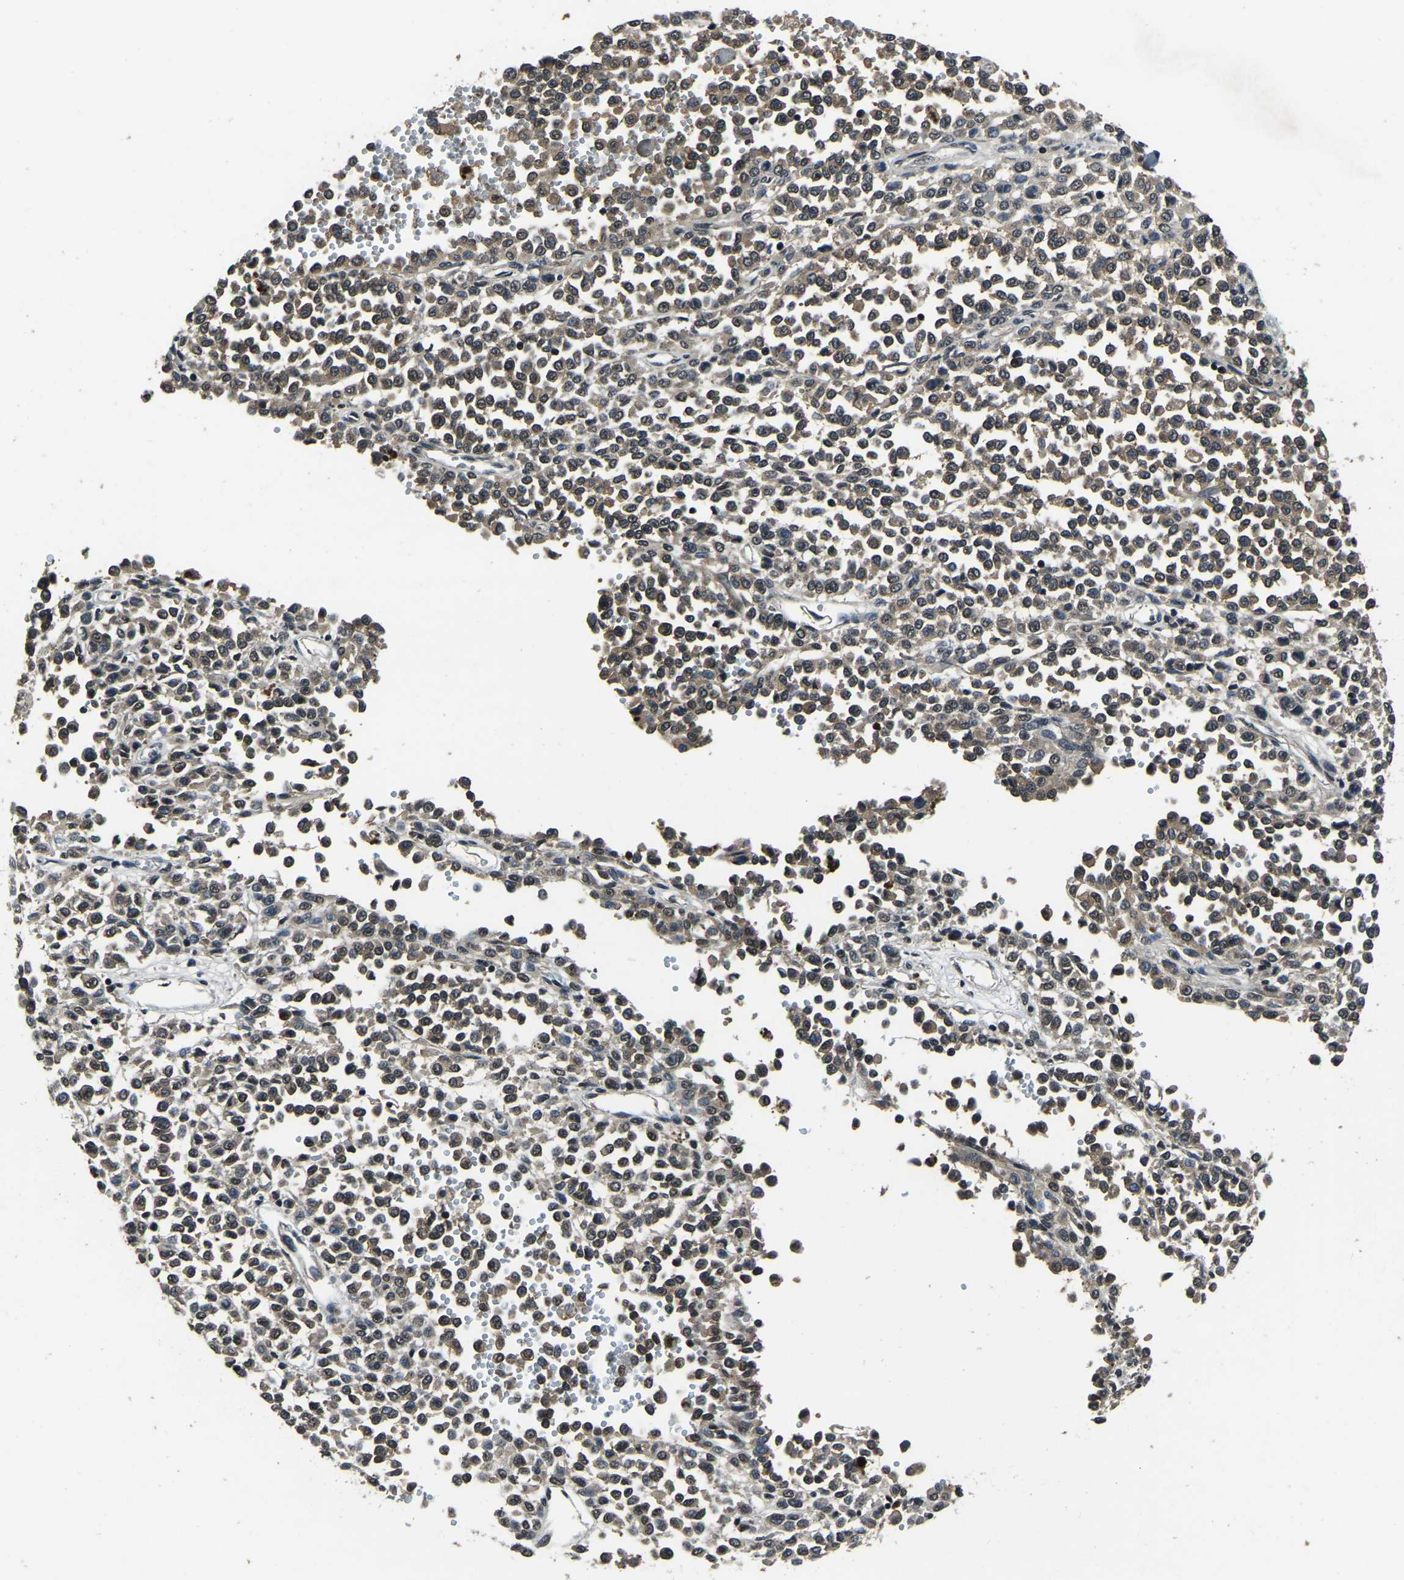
{"staining": {"intensity": "weak", "quantity": ">75%", "location": "cytoplasmic/membranous"}, "tissue": "melanoma", "cell_type": "Tumor cells", "image_type": "cancer", "snomed": [{"axis": "morphology", "description": "Malignant melanoma, Metastatic site"}, {"axis": "topography", "description": "Pancreas"}], "caption": "There is low levels of weak cytoplasmic/membranous positivity in tumor cells of malignant melanoma (metastatic site), as demonstrated by immunohistochemical staining (brown color).", "gene": "ANKIB1", "patient": {"sex": "female", "age": 30}}